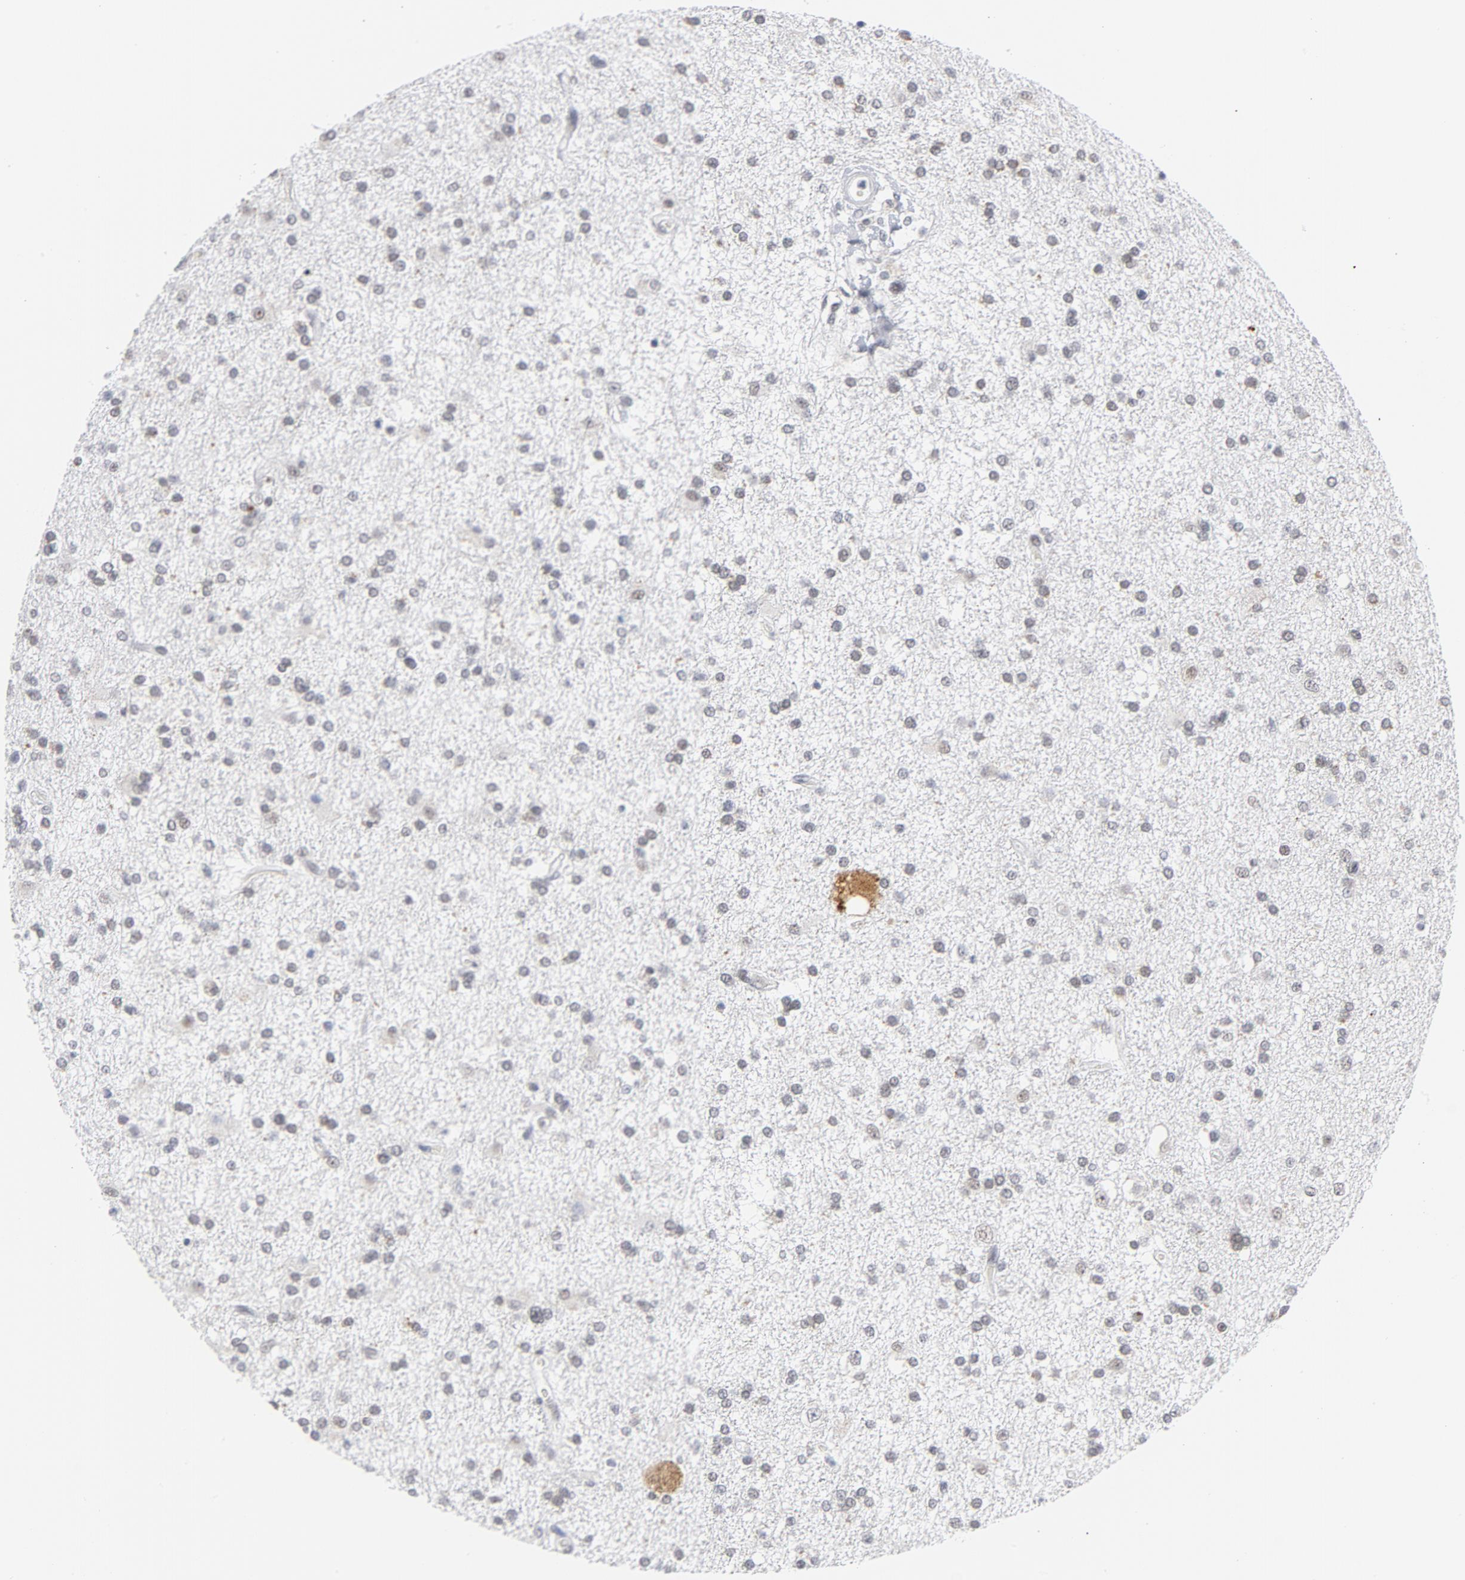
{"staining": {"intensity": "weak", "quantity": "25%-75%", "location": "nuclear"}, "tissue": "glioma", "cell_type": "Tumor cells", "image_type": "cancer", "snomed": [{"axis": "morphology", "description": "Glioma, malignant, High grade"}, {"axis": "topography", "description": "Brain"}], "caption": "Brown immunohistochemical staining in malignant glioma (high-grade) exhibits weak nuclear expression in about 25%-75% of tumor cells. (Stains: DAB in brown, nuclei in blue, Microscopy: brightfield microscopy at high magnification).", "gene": "BAP1", "patient": {"sex": "male", "age": 33}}